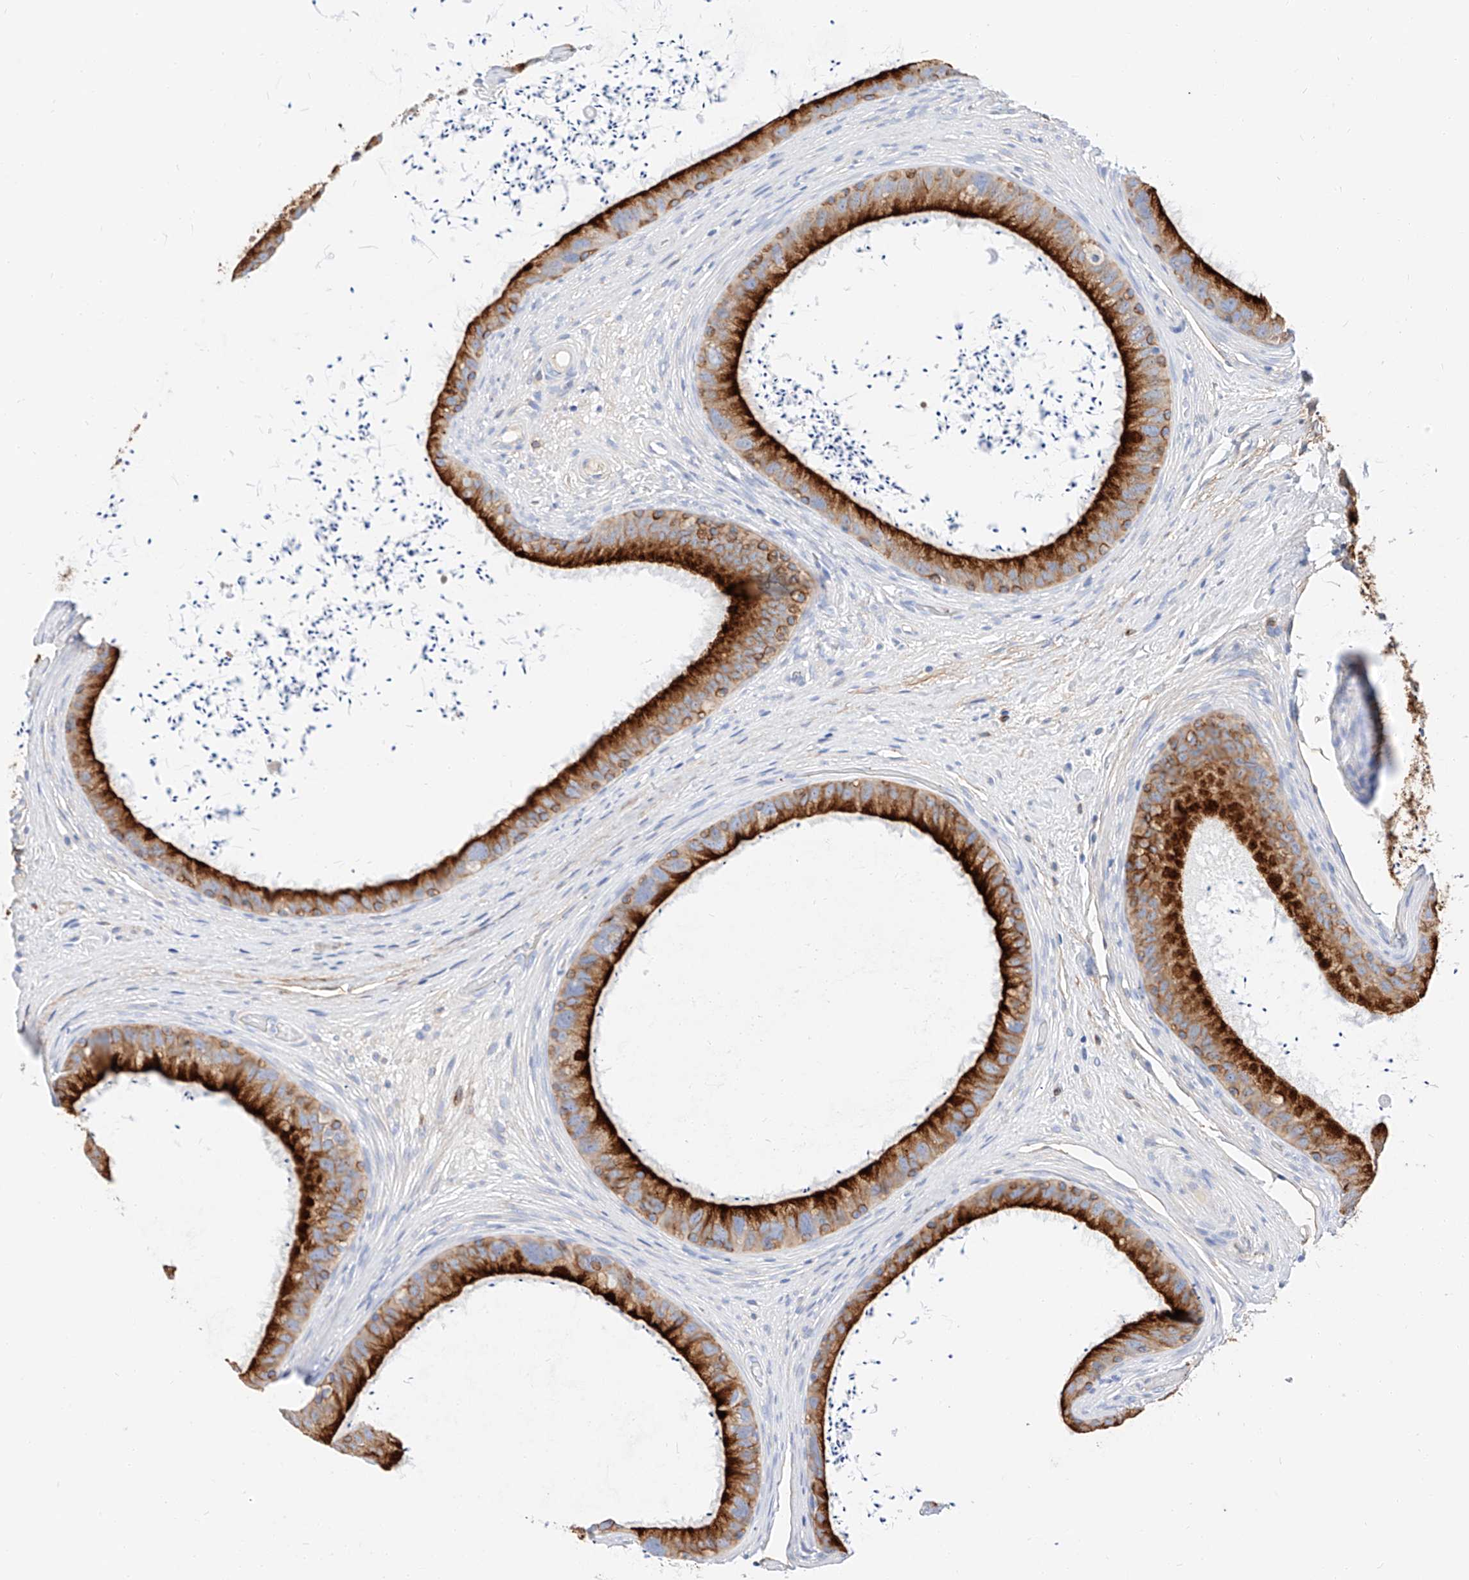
{"staining": {"intensity": "strong", "quantity": ">75%", "location": "cytoplasmic/membranous"}, "tissue": "epididymis", "cell_type": "Glandular cells", "image_type": "normal", "snomed": [{"axis": "morphology", "description": "Normal tissue, NOS"}, {"axis": "topography", "description": "Epididymis, spermatic cord, NOS"}], "caption": "Epididymis stained with DAB (3,3'-diaminobenzidine) immunohistochemistry shows high levels of strong cytoplasmic/membranous expression in about >75% of glandular cells.", "gene": "MAP7", "patient": {"sex": "male", "age": 50}}